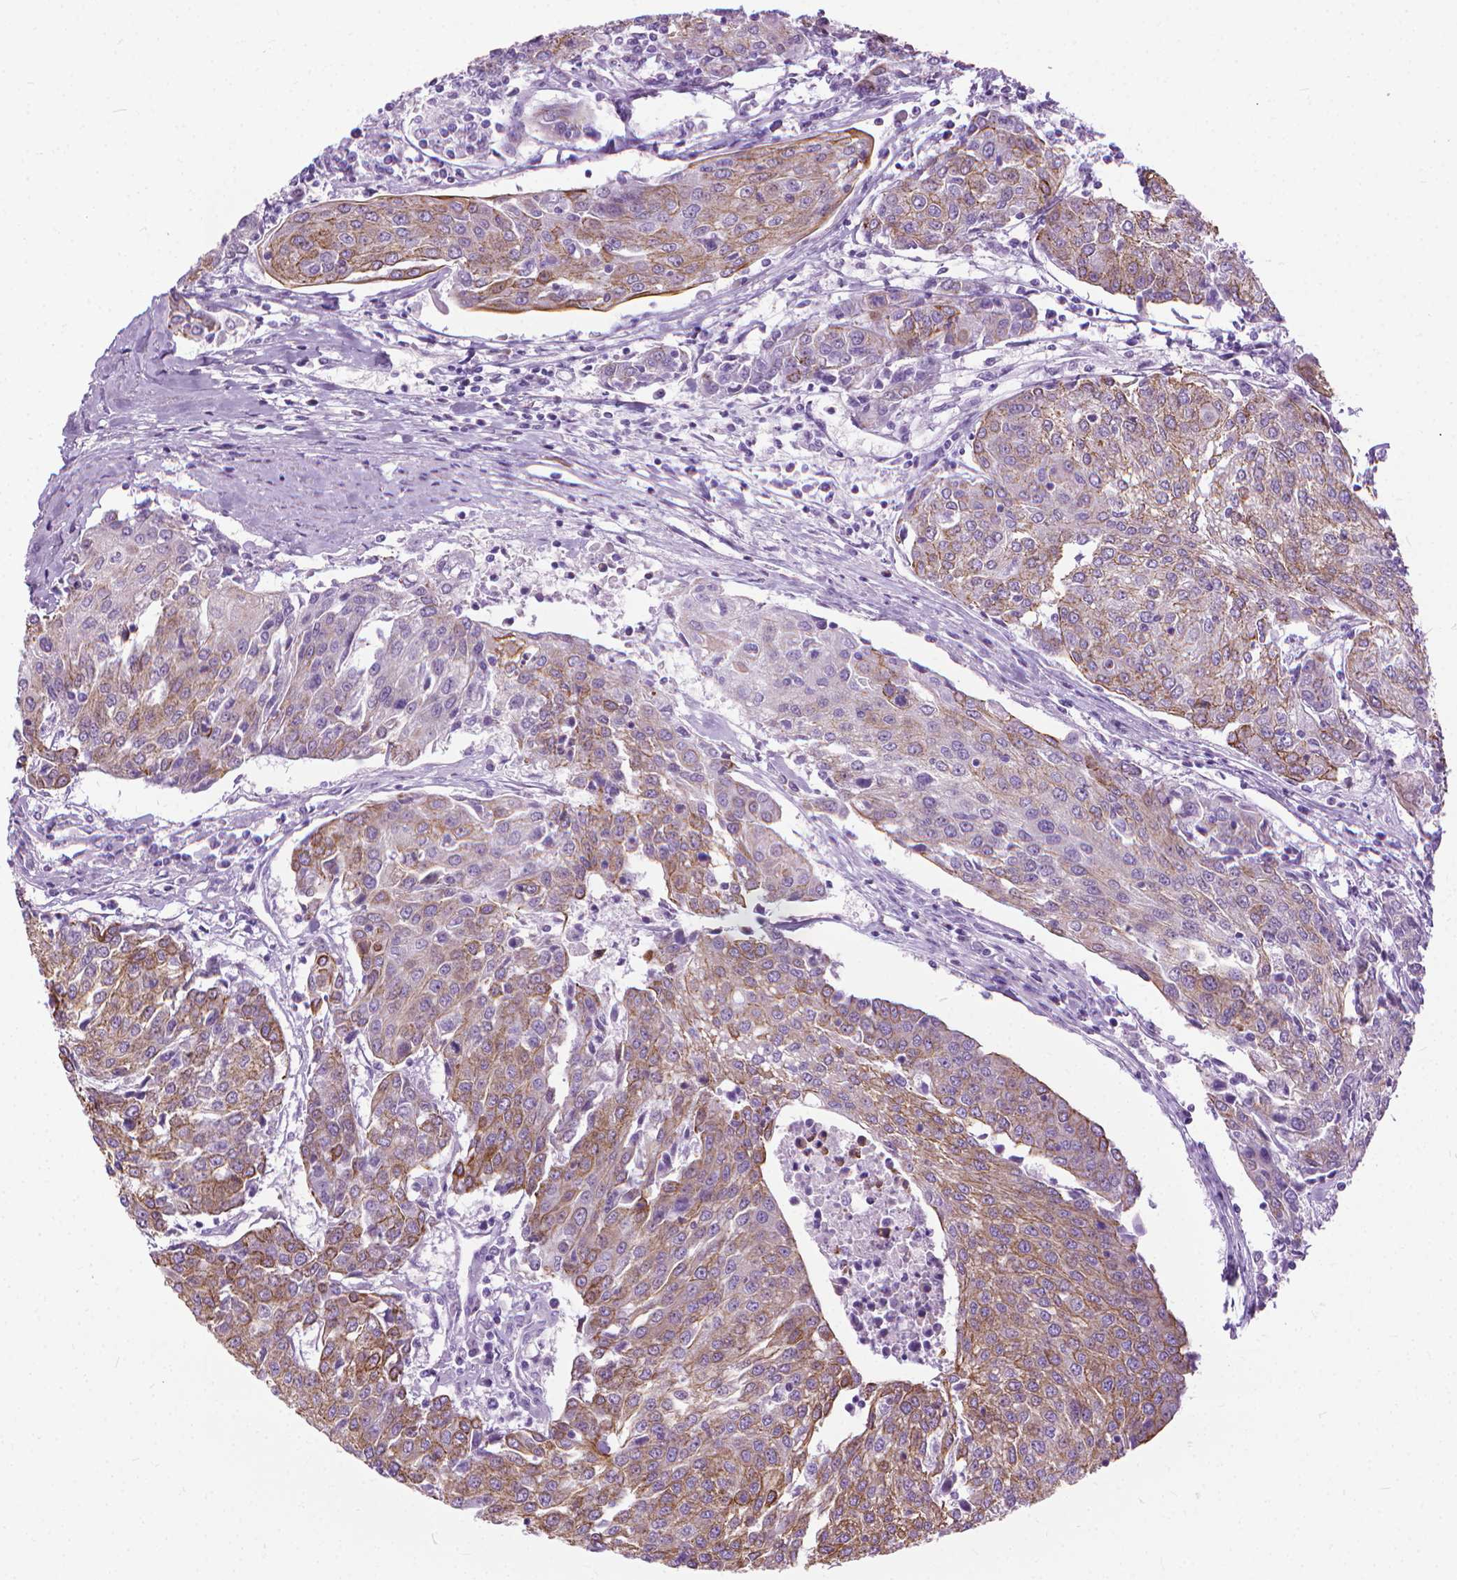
{"staining": {"intensity": "moderate", "quantity": "25%-75%", "location": "cytoplasmic/membranous"}, "tissue": "urothelial cancer", "cell_type": "Tumor cells", "image_type": "cancer", "snomed": [{"axis": "morphology", "description": "Urothelial carcinoma, High grade"}, {"axis": "topography", "description": "Urinary bladder"}], "caption": "Immunohistochemistry of urothelial cancer shows medium levels of moderate cytoplasmic/membranous positivity in approximately 25%-75% of tumor cells. (brown staining indicates protein expression, while blue staining denotes nuclei).", "gene": "HTR2B", "patient": {"sex": "female", "age": 85}}